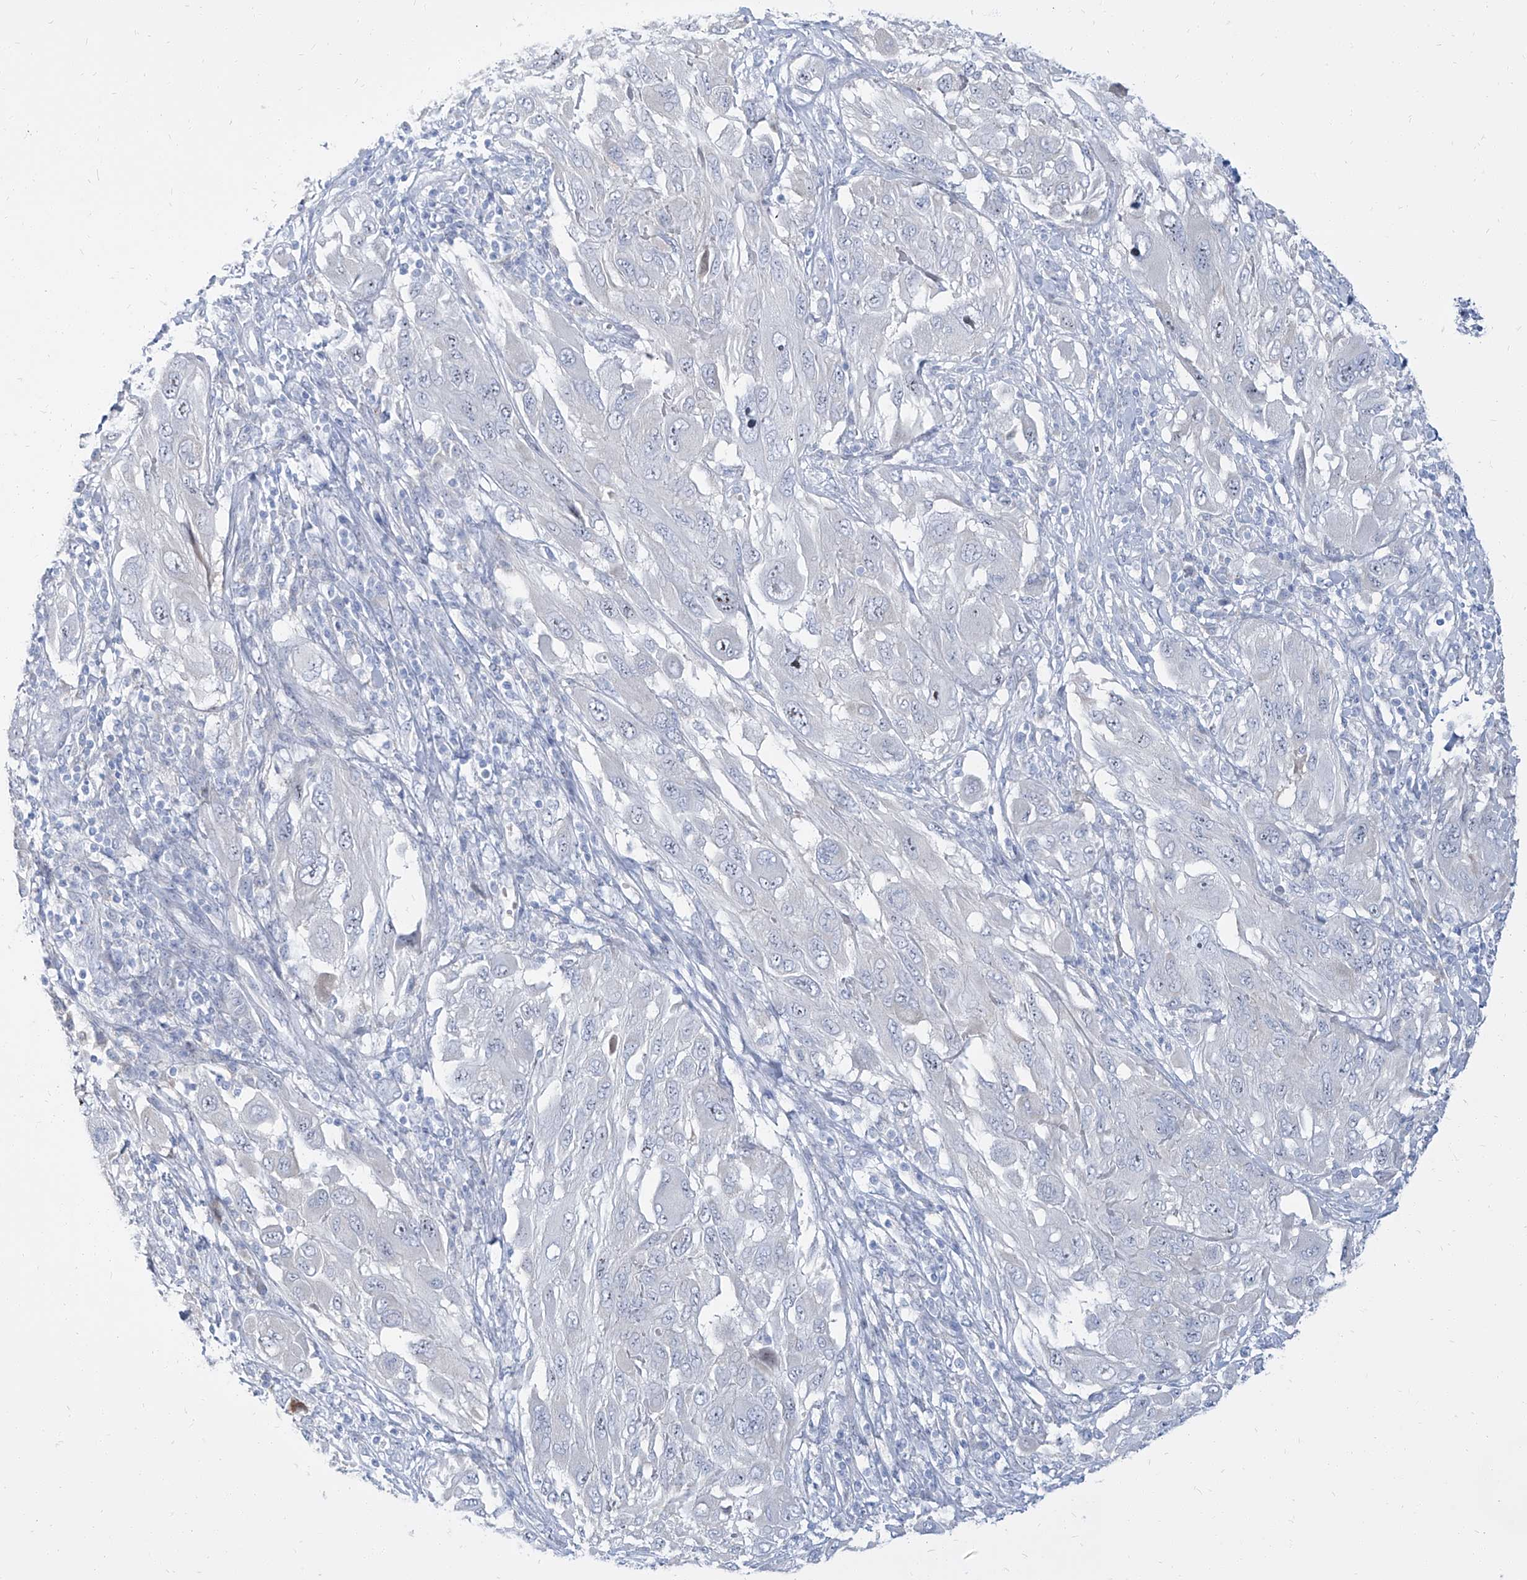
{"staining": {"intensity": "negative", "quantity": "none", "location": "none"}, "tissue": "melanoma", "cell_type": "Tumor cells", "image_type": "cancer", "snomed": [{"axis": "morphology", "description": "Malignant melanoma, NOS"}, {"axis": "topography", "description": "Skin"}], "caption": "This histopathology image is of melanoma stained with IHC to label a protein in brown with the nuclei are counter-stained blue. There is no staining in tumor cells.", "gene": "TXLNB", "patient": {"sex": "female", "age": 91}}